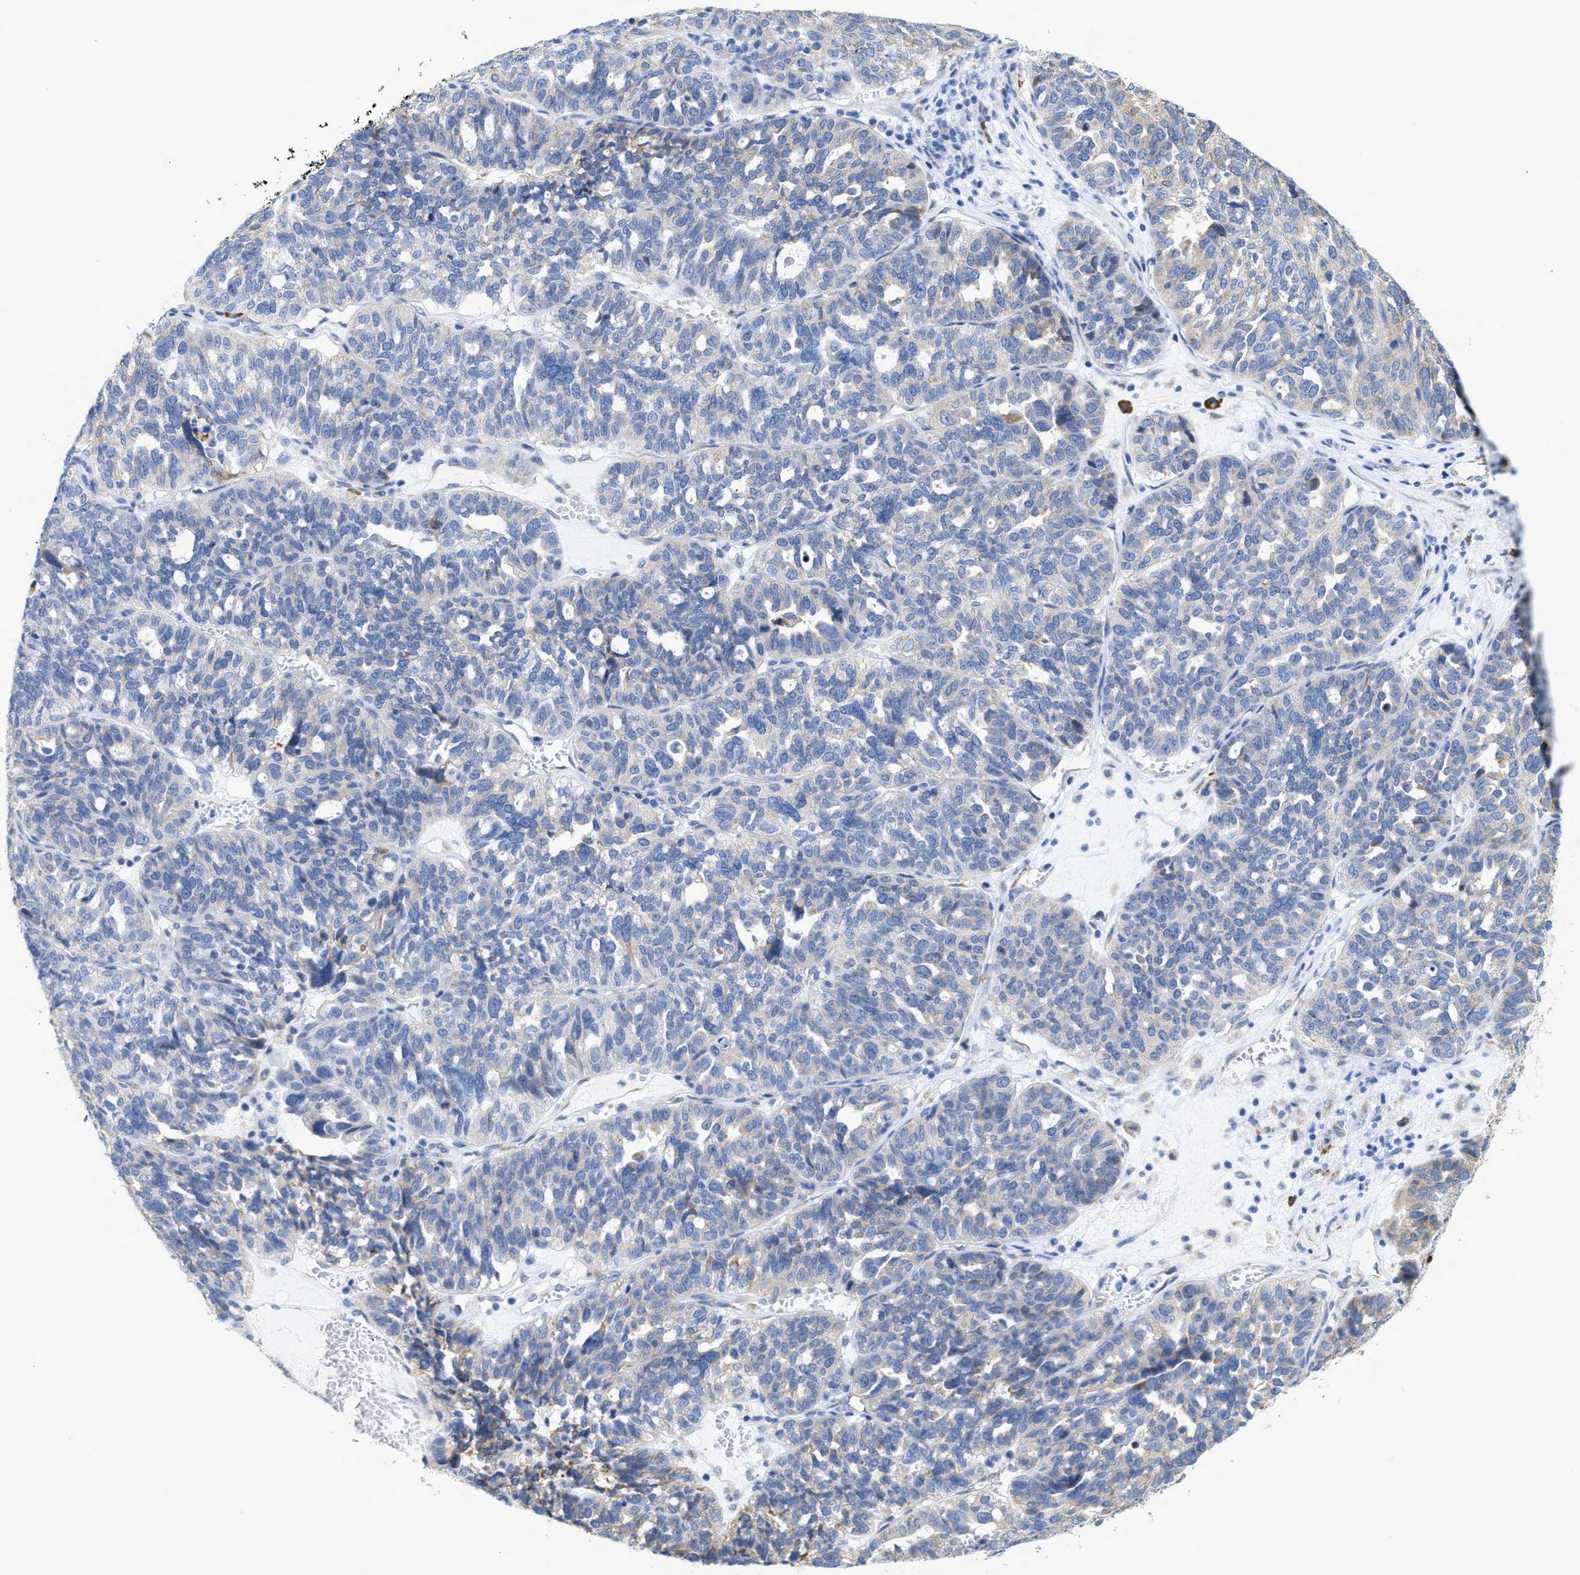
{"staining": {"intensity": "negative", "quantity": "none", "location": "none"}, "tissue": "ovarian cancer", "cell_type": "Tumor cells", "image_type": "cancer", "snomed": [{"axis": "morphology", "description": "Cystadenocarcinoma, serous, NOS"}, {"axis": "topography", "description": "Ovary"}], "caption": "This is an immunohistochemistry (IHC) micrograph of human ovarian serous cystadenocarcinoma. There is no positivity in tumor cells.", "gene": "RYR2", "patient": {"sex": "female", "age": 59}}